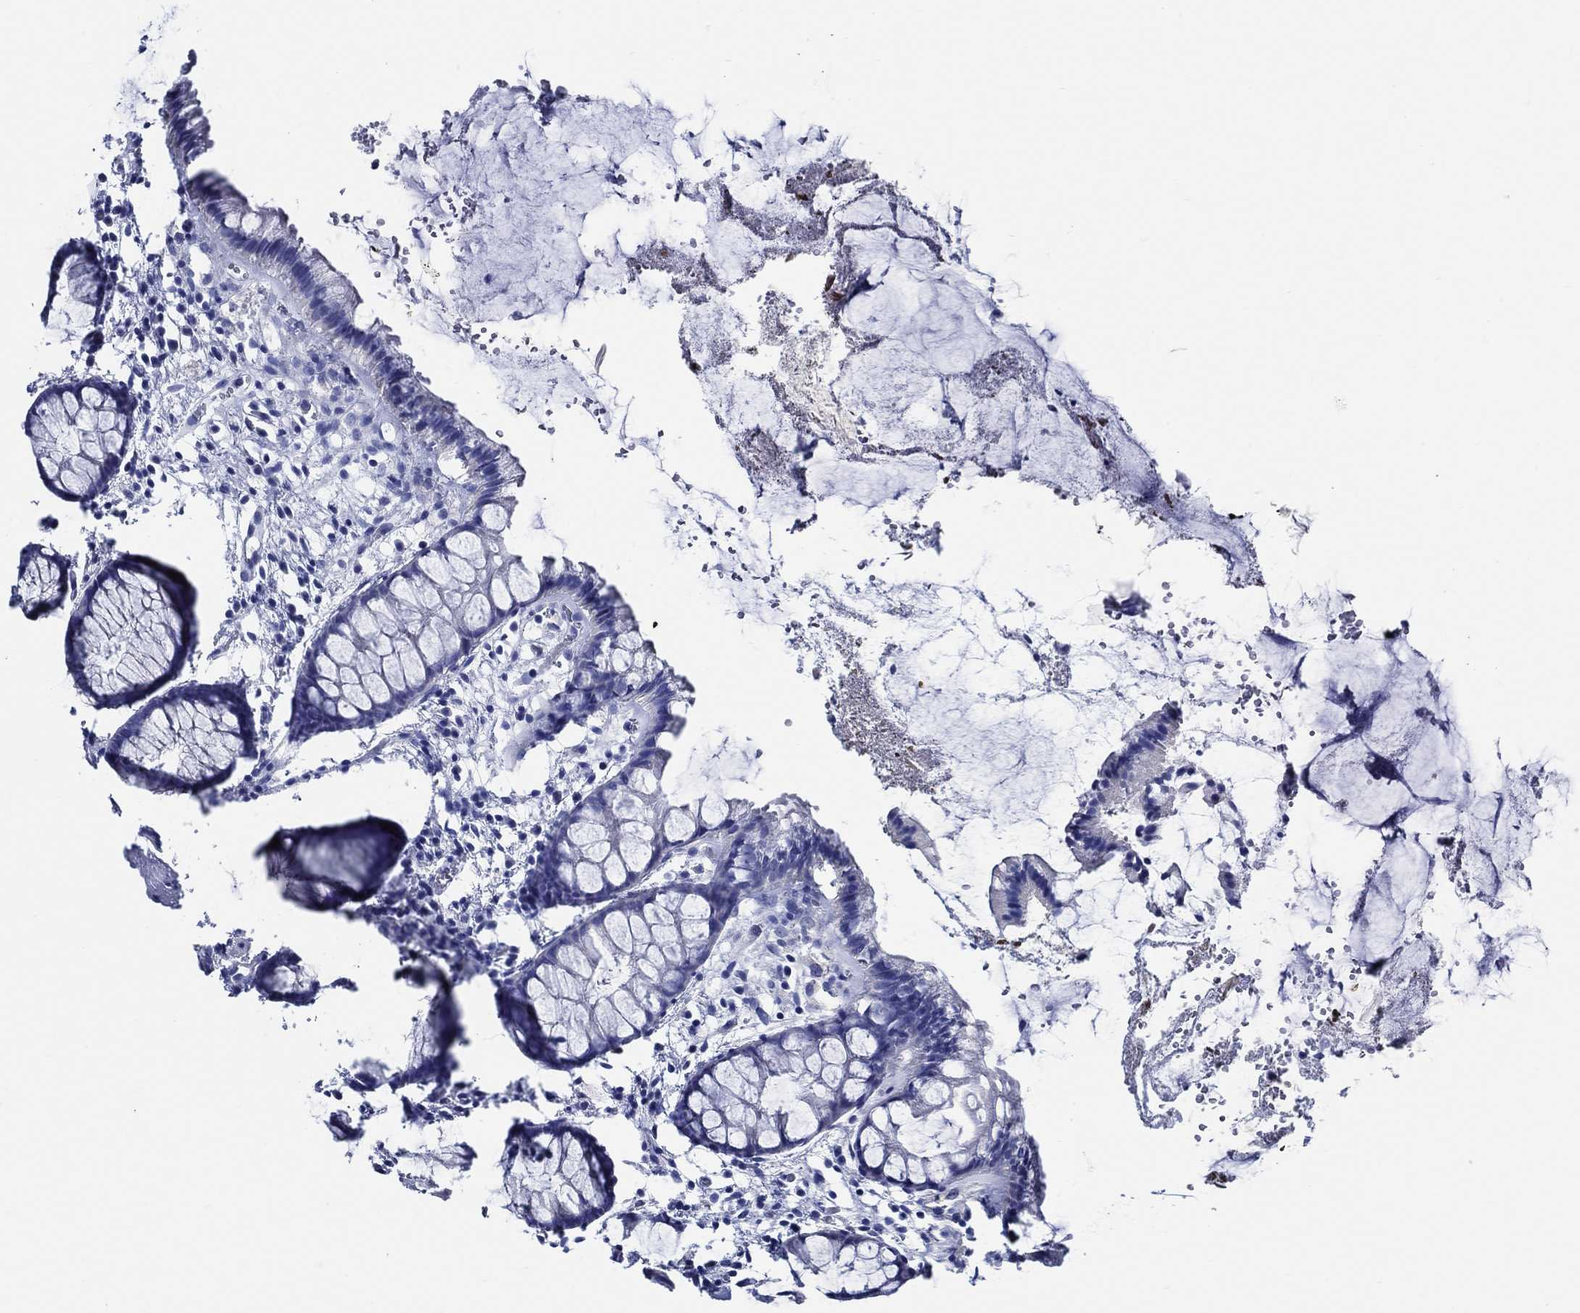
{"staining": {"intensity": "negative", "quantity": "none", "location": "none"}, "tissue": "rectum", "cell_type": "Glandular cells", "image_type": "normal", "snomed": [{"axis": "morphology", "description": "Normal tissue, NOS"}, {"axis": "topography", "description": "Rectum"}], "caption": "This micrograph is of benign rectum stained with immunohistochemistry (IHC) to label a protein in brown with the nuclei are counter-stained blue. There is no expression in glandular cells.", "gene": "WDR62", "patient": {"sex": "female", "age": 62}}